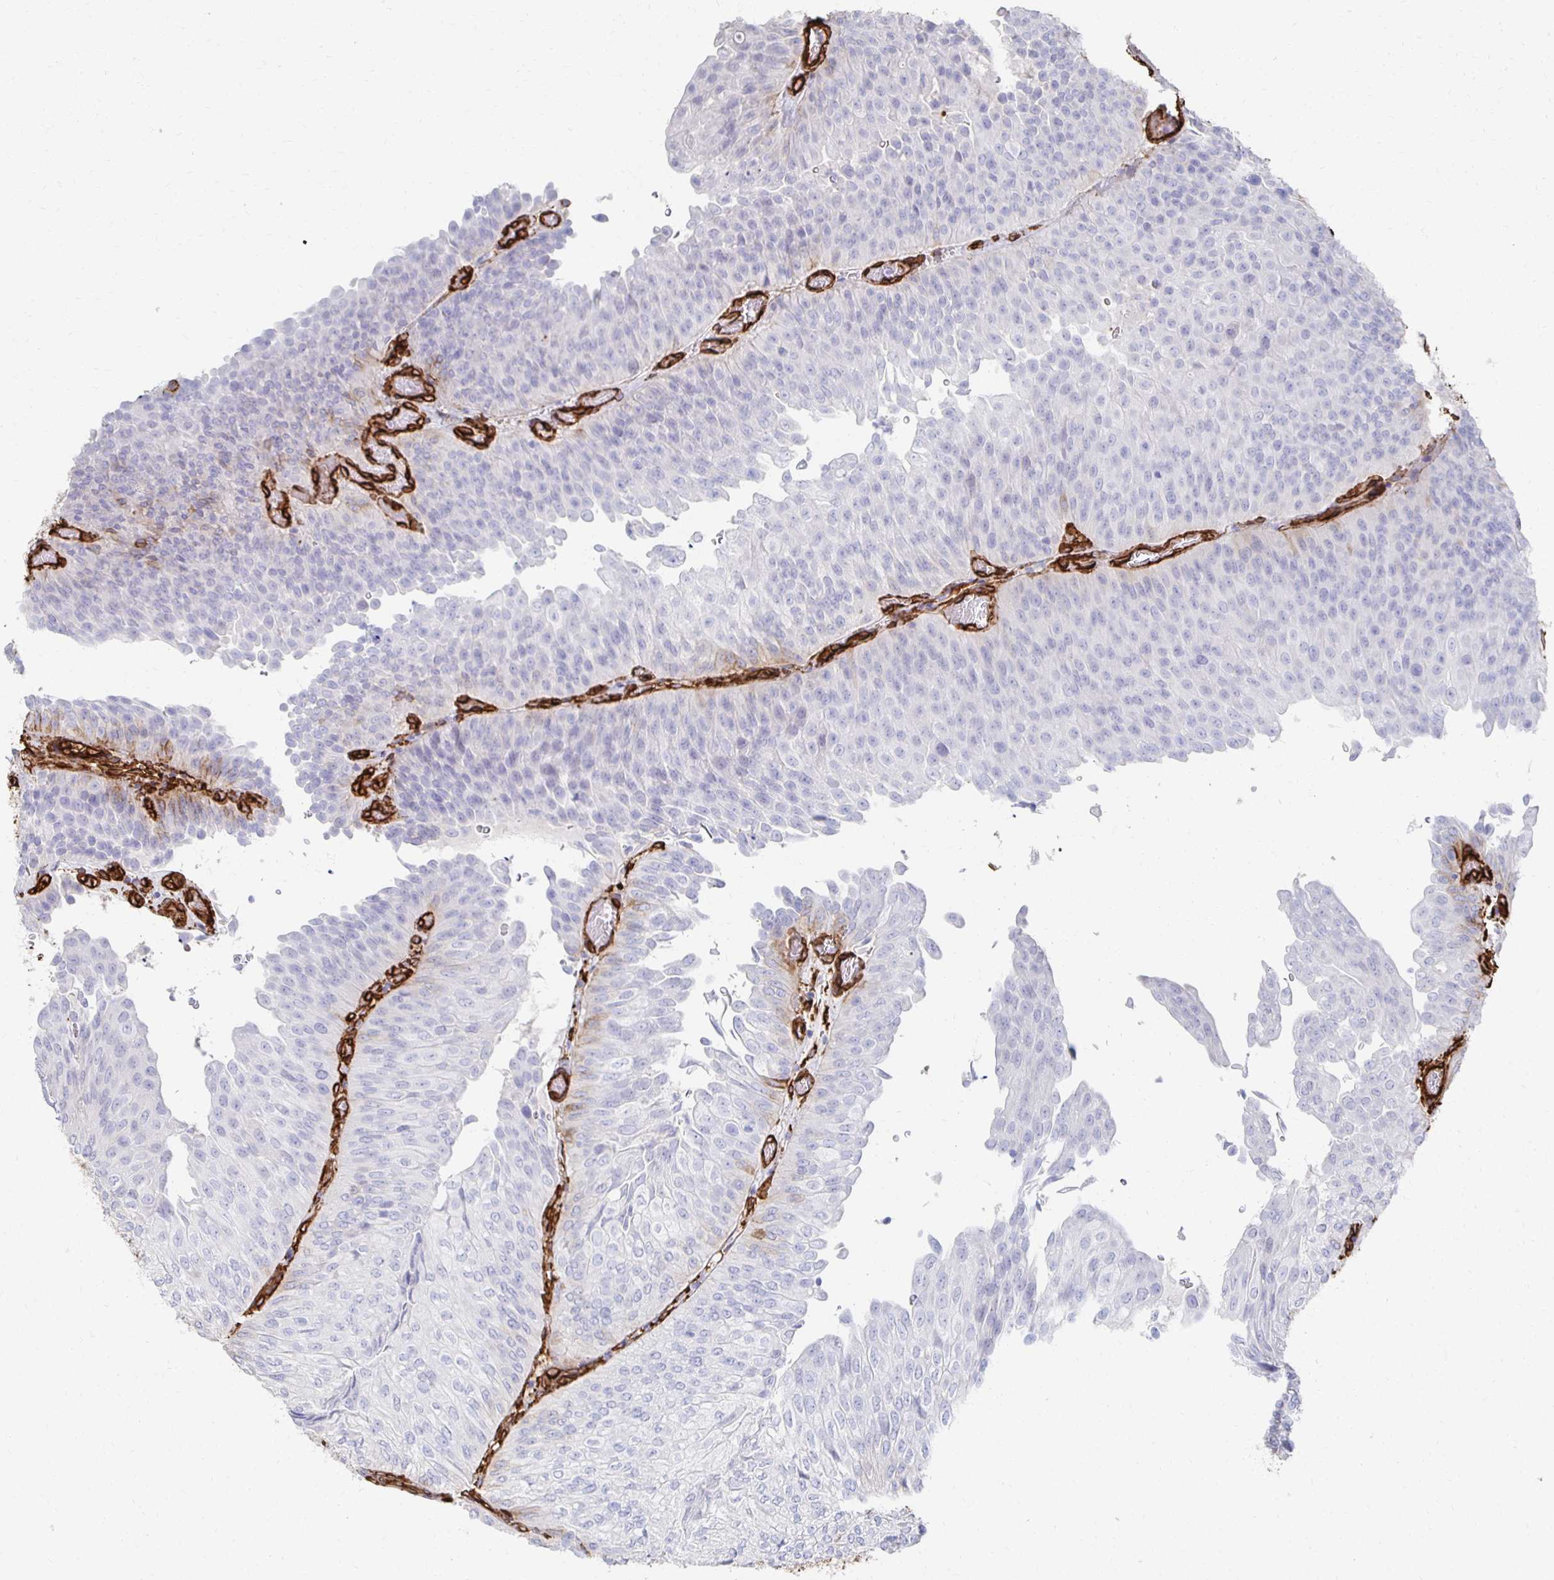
{"staining": {"intensity": "negative", "quantity": "none", "location": "none"}, "tissue": "urothelial cancer", "cell_type": "Tumor cells", "image_type": "cancer", "snomed": [{"axis": "morphology", "description": "Urothelial carcinoma, NOS"}, {"axis": "topography", "description": "Urinary bladder"}], "caption": "Urothelial cancer was stained to show a protein in brown. There is no significant expression in tumor cells.", "gene": "VIPR2", "patient": {"sex": "male", "age": 62}}